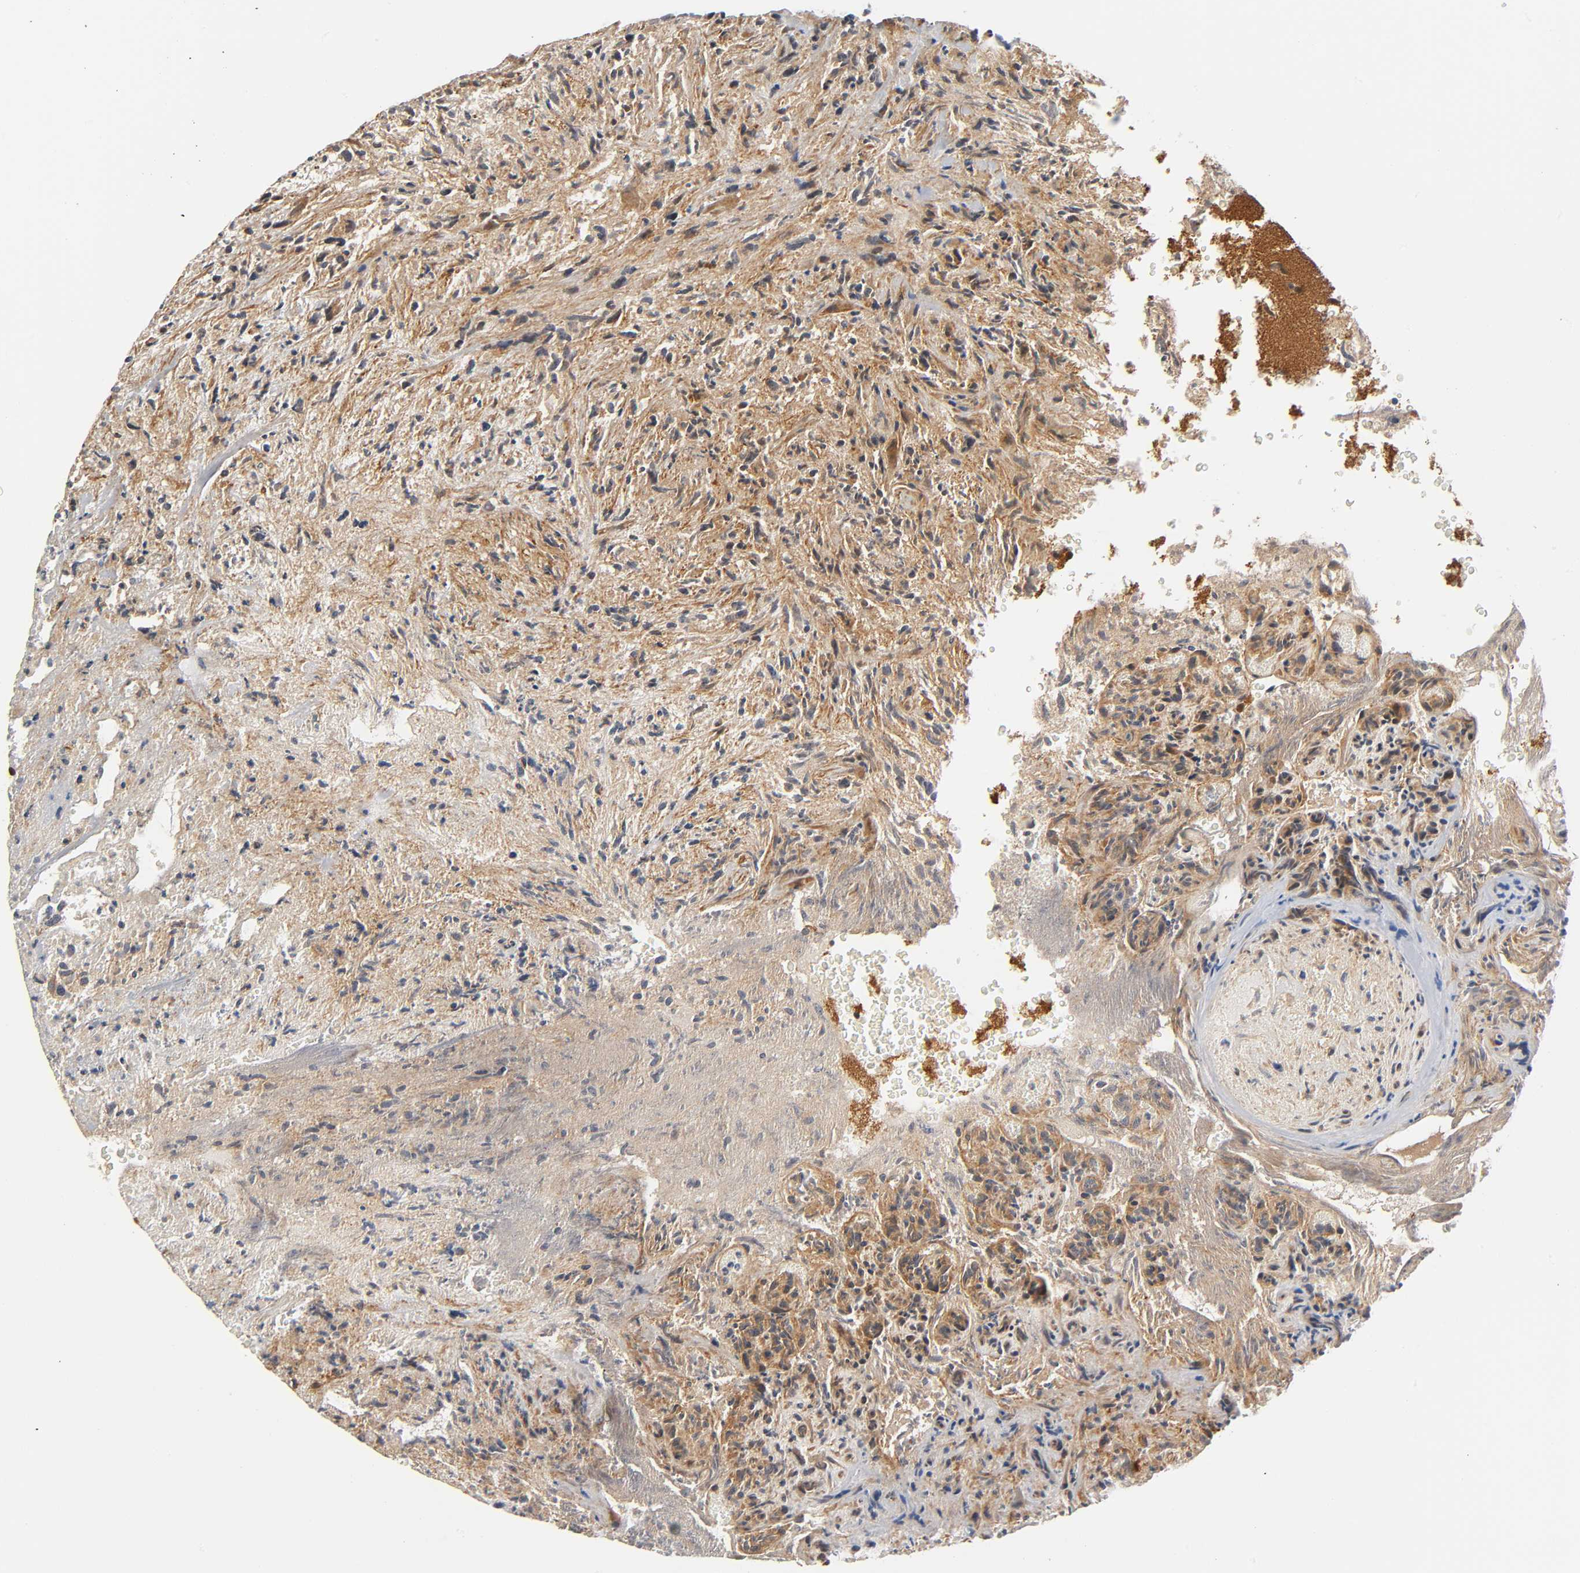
{"staining": {"intensity": "weak", "quantity": ">75%", "location": "cytoplasmic/membranous"}, "tissue": "glioma", "cell_type": "Tumor cells", "image_type": "cancer", "snomed": [{"axis": "morphology", "description": "Normal tissue, NOS"}, {"axis": "morphology", "description": "Glioma, malignant, High grade"}, {"axis": "topography", "description": "Cerebral cortex"}], "caption": "Glioma stained with immunohistochemistry (IHC) exhibits weak cytoplasmic/membranous positivity in about >75% of tumor cells.", "gene": "IQCJ-SCHIP1", "patient": {"sex": "male", "age": 75}}